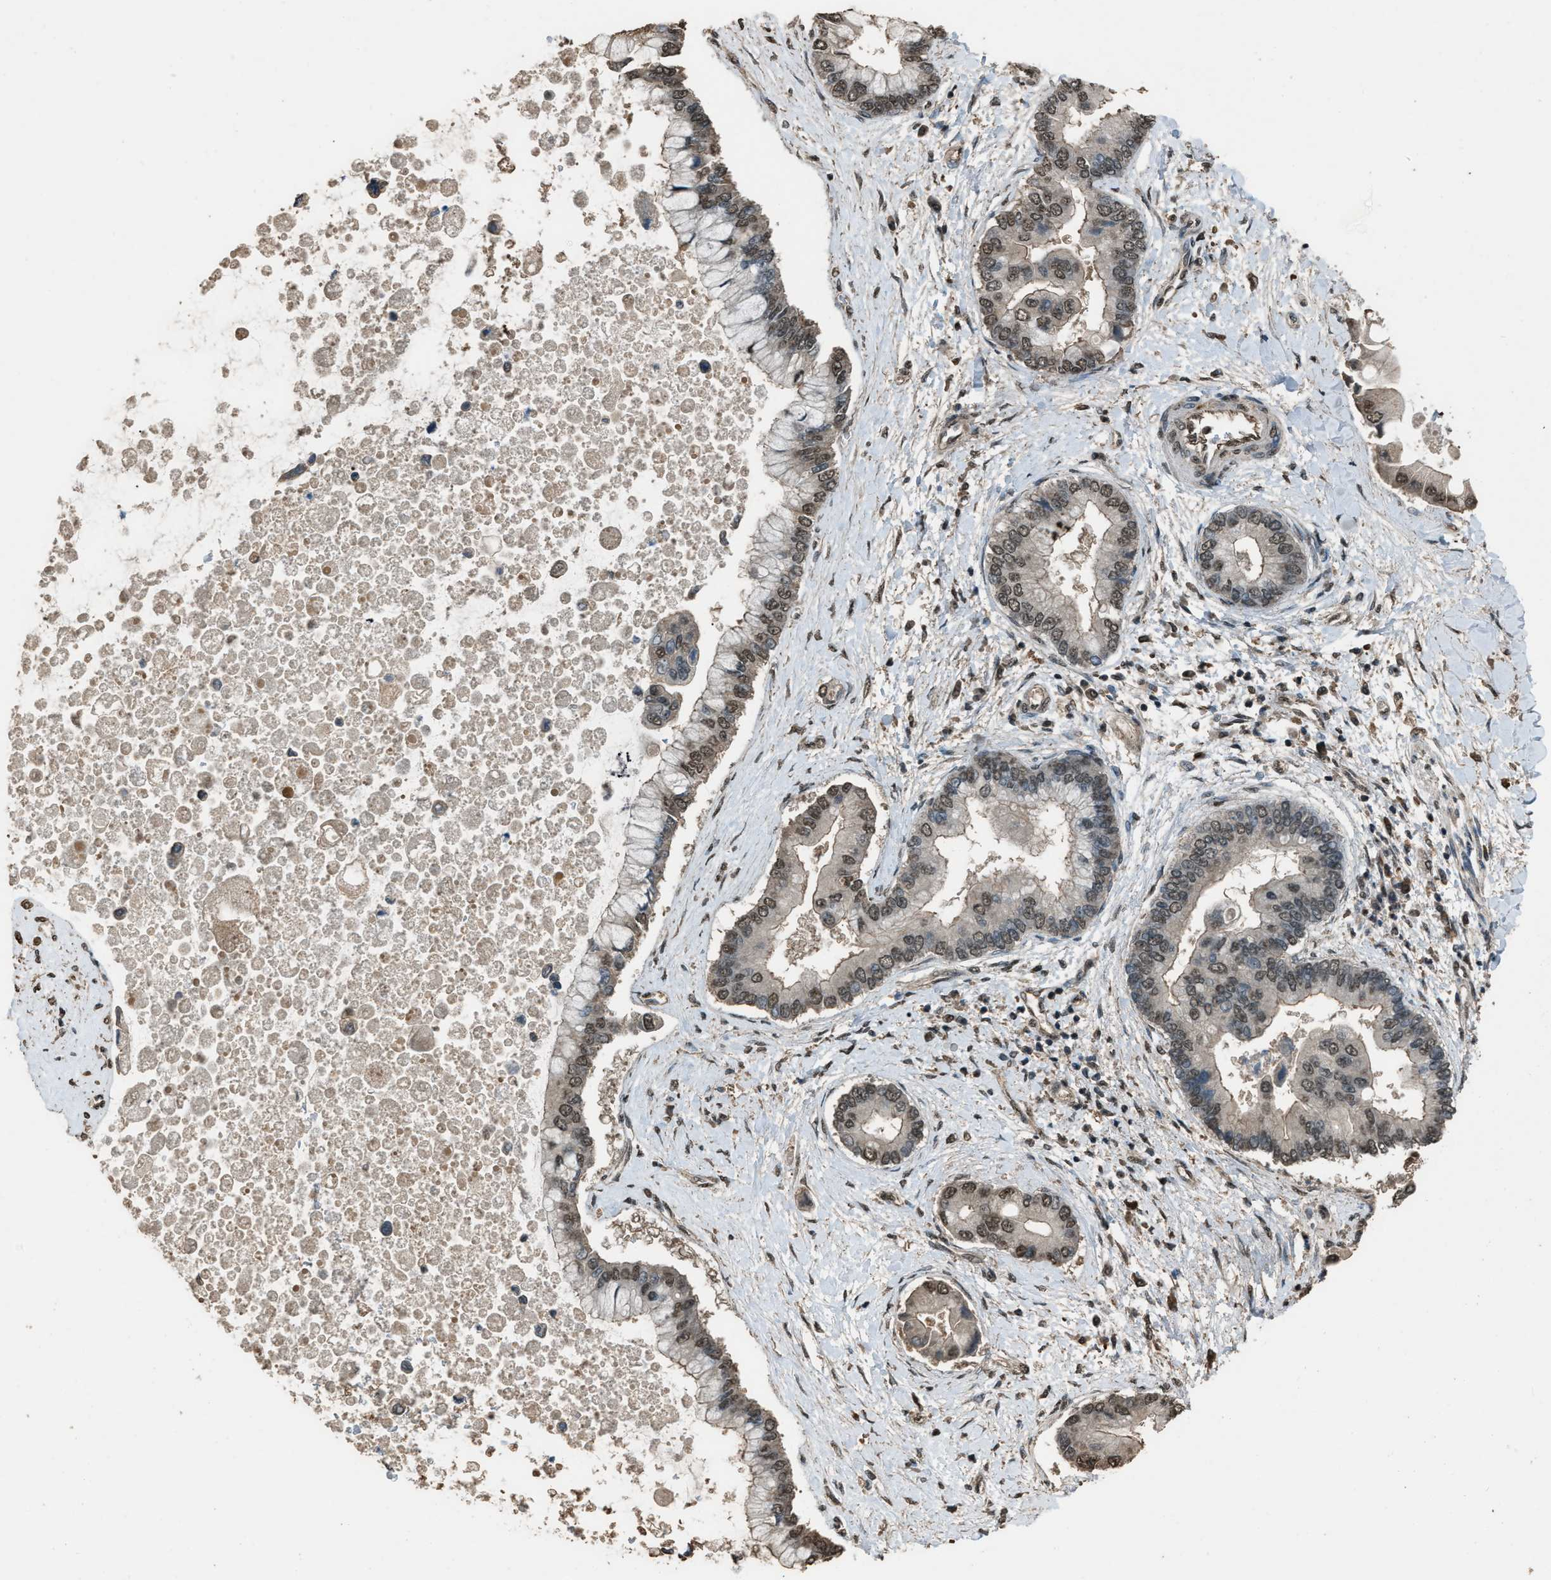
{"staining": {"intensity": "weak", "quantity": ">75%", "location": "cytoplasmic/membranous,nuclear"}, "tissue": "liver cancer", "cell_type": "Tumor cells", "image_type": "cancer", "snomed": [{"axis": "morphology", "description": "Cholangiocarcinoma"}, {"axis": "topography", "description": "Liver"}], "caption": "Protein analysis of liver cancer tissue demonstrates weak cytoplasmic/membranous and nuclear expression in approximately >75% of tumor cells. Immunohistochemistry (ihc) stains the protein in brown and the nuclei are stained blue.", "gene": "SERTAD2", "patient": {"sex": "male", "age": 50}}